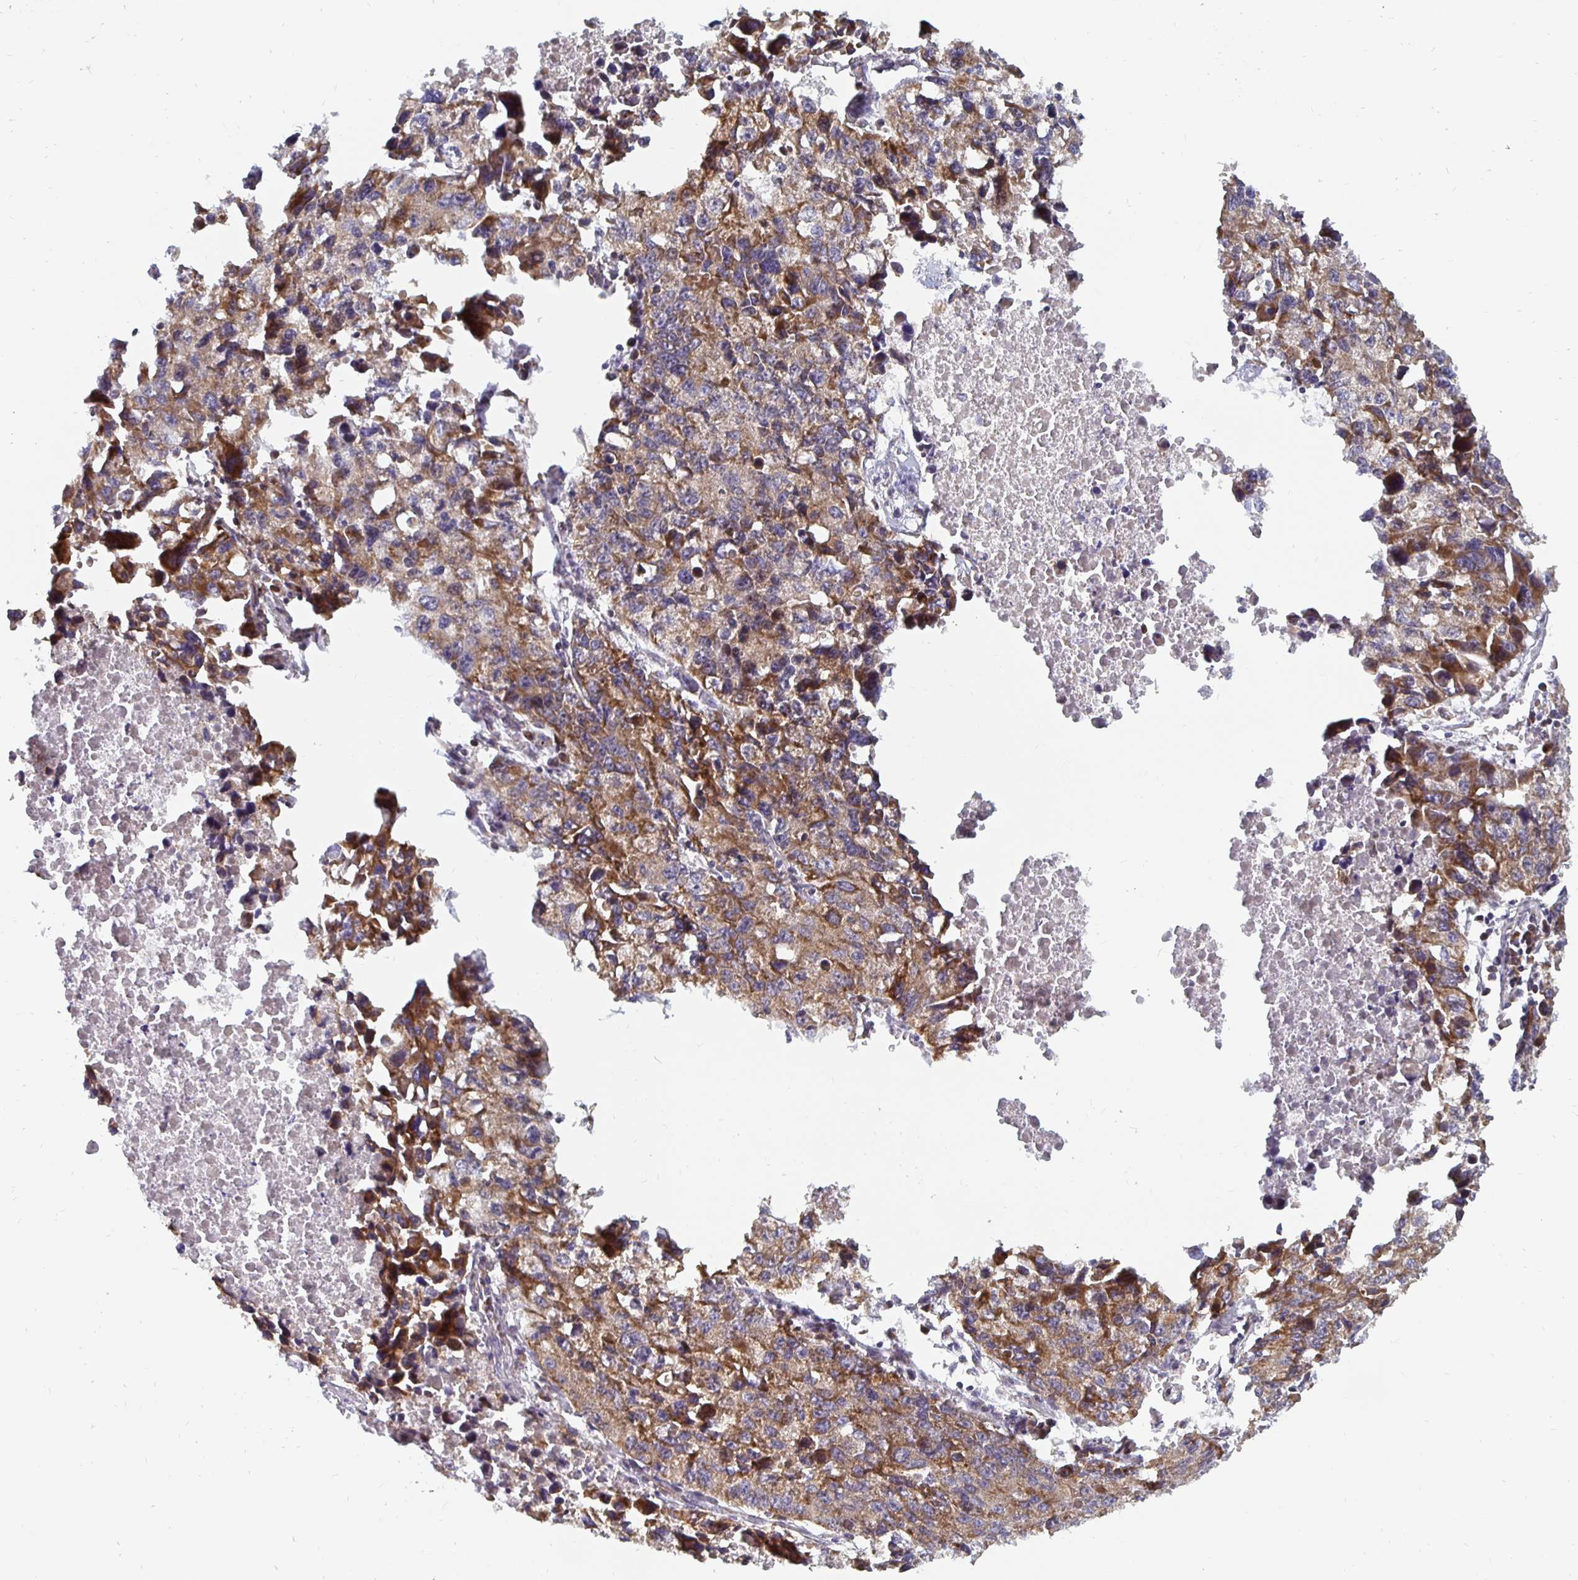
{"staining": {"intensity": "strong", "quantity": "25%-75%", "location": "cytoplasmic/membranous"}, "tissue": "lung cancer", "cell_type": "Tumor cells", "image_type": "cancer", "snomed": [{"axis": "morphology", "description": "Adenocarcinoma, NOS"}, {"axis": "topography", "description": "Lung"}], "caption": "DAB immunohistochemical staining of human lung adenocarcinoma exhibits strong cytoplasmic/membranous protein expression in about 25%-75% of tumor cells.", "gene": "MRPL28", "patient": {"sex": "female", "age": 51}}